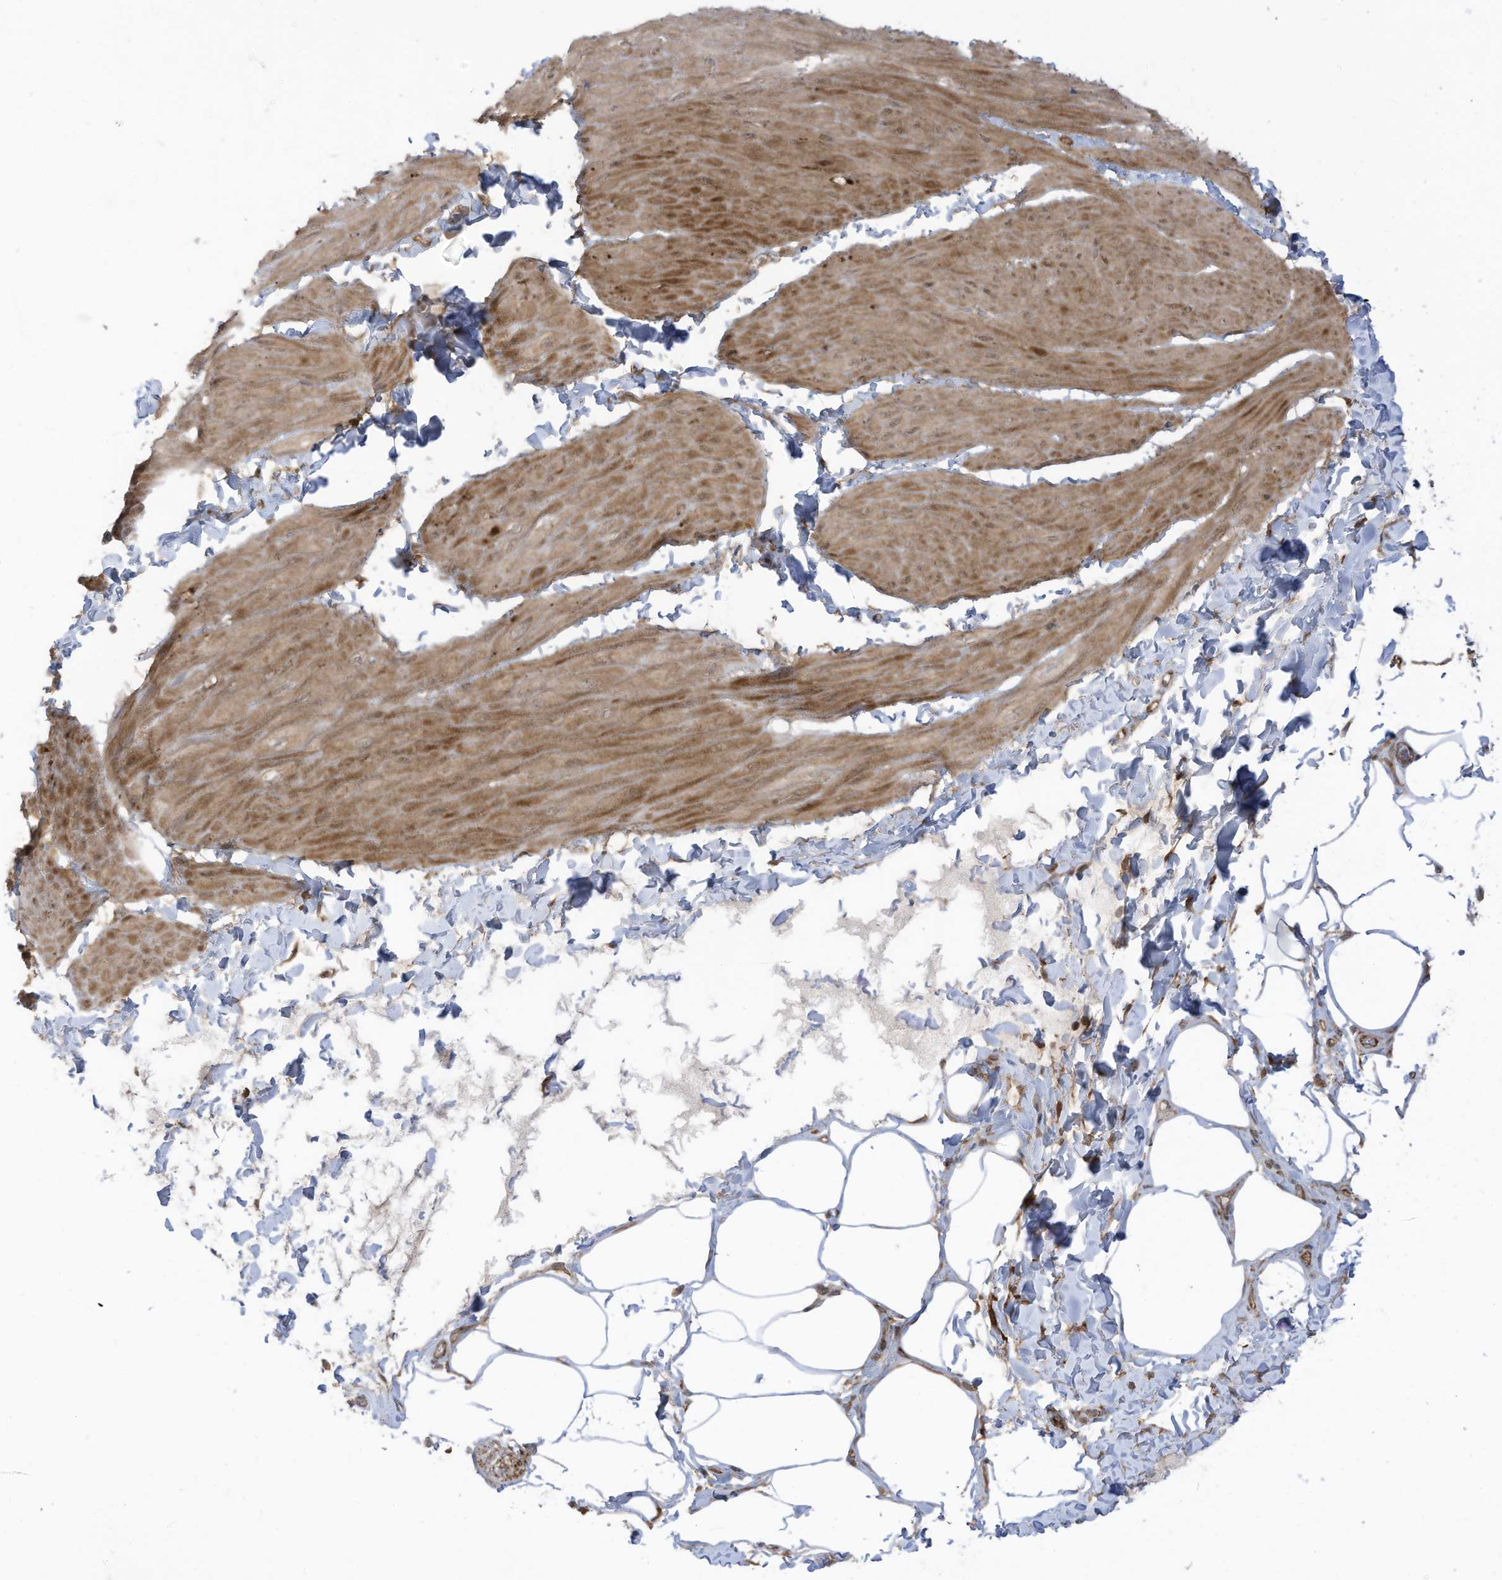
{"staining": {"intensity": "moderate", "quantity": ">75%", "location": "cytoplasmic/membranous"}, "tissue": "smooth muscle", "cell_type": "Smooth muscle cells", "image_type": "normal", "snomed": [{"axis": "morphology", "description": "Urothelial carcinoma, High grade"}, {"axis": "topography", "description": "Urinary bladder"}], "caption": "A brown stain shows moderate cytoplasmic/membranous staining of a protein in smooth muscle cells of unremarkable human smooth muscle.", "gene": "REPS1", "patient": {"sex": "male", "age": 46}}